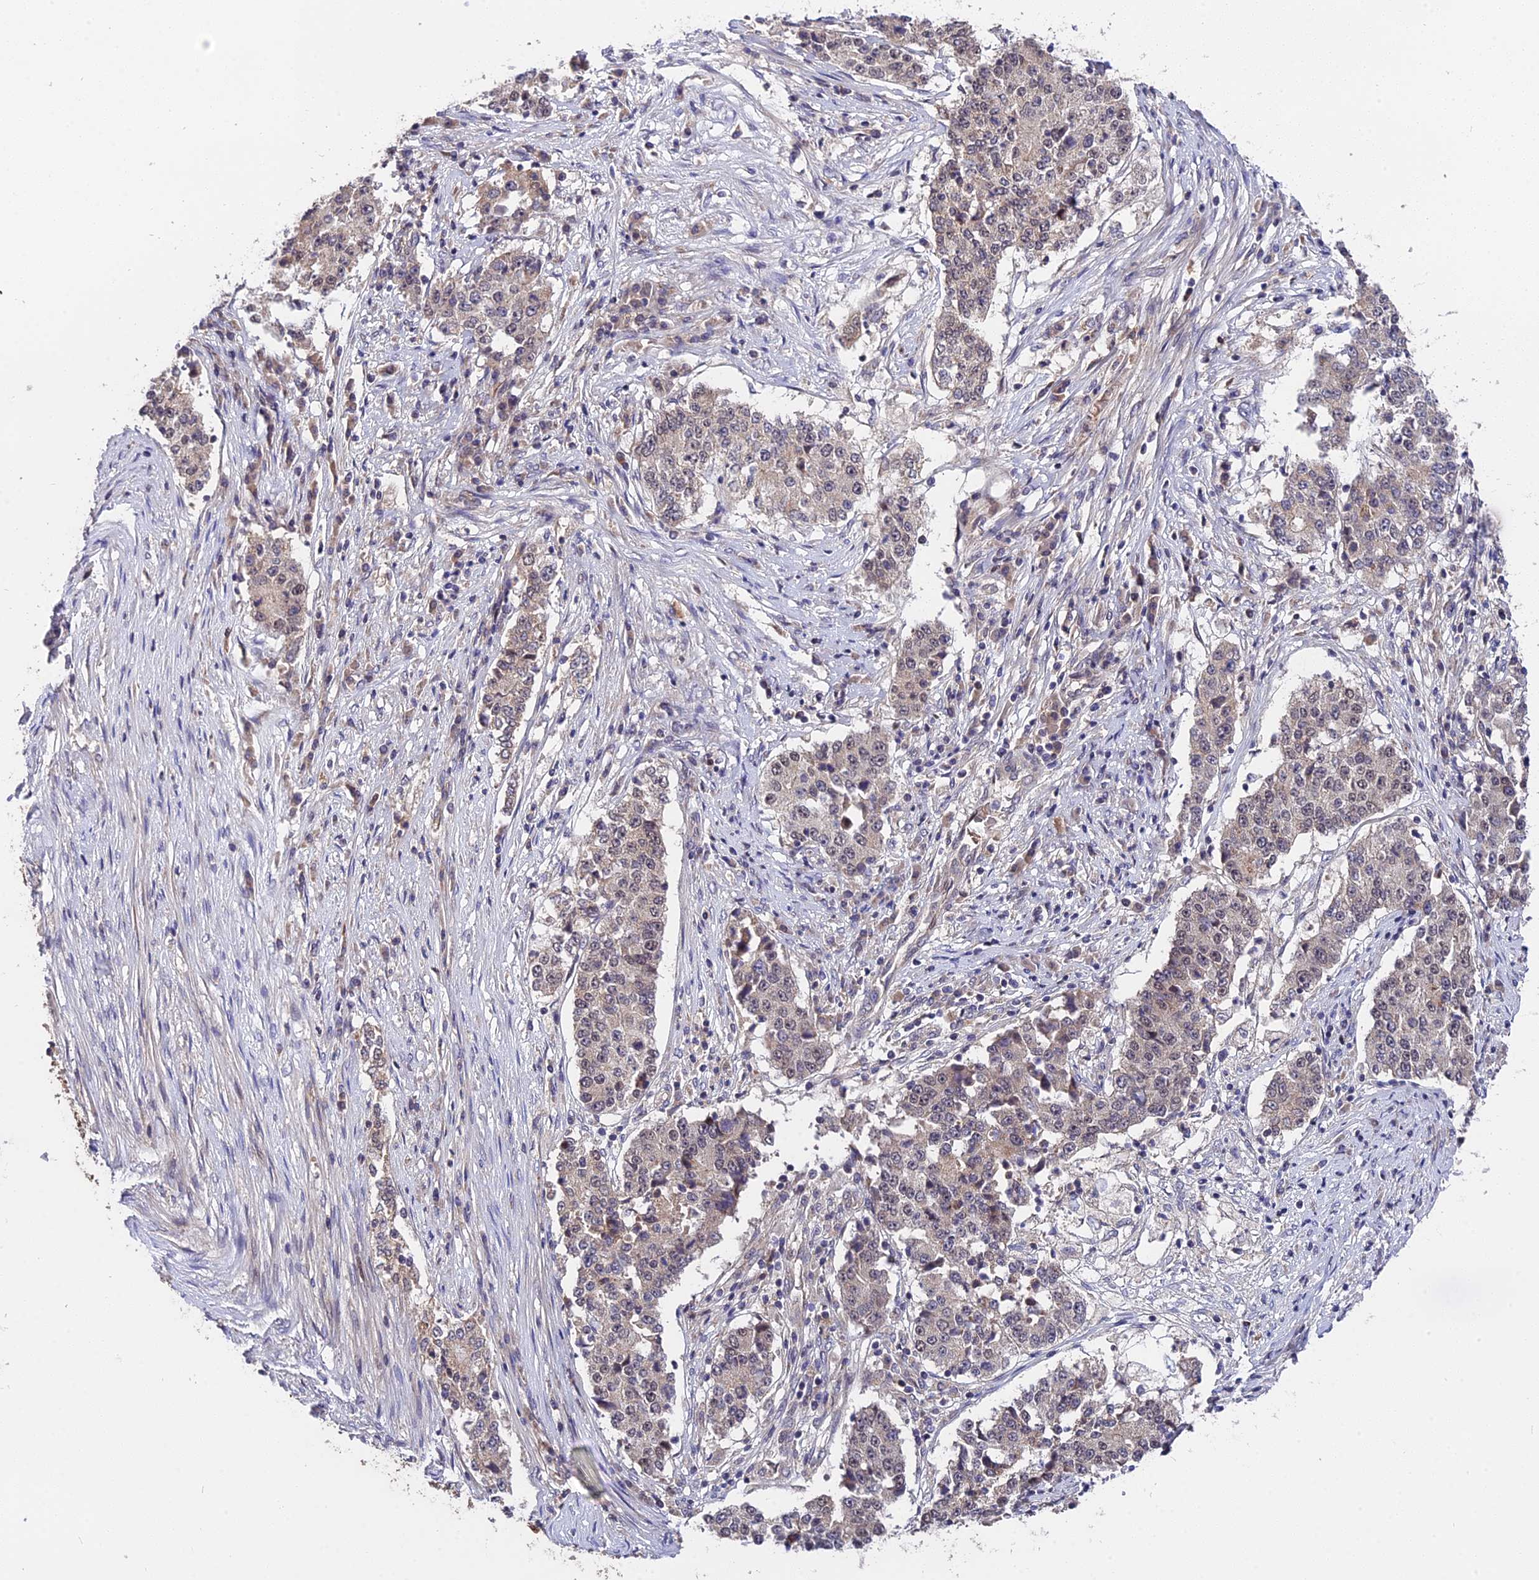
{"staining": {"intensity": "weak", "quantity": "<25%", "location": "cytoplasmic/membranous"}, "tissue": "stomach cancer", "cell_type": "Tumor cells", "image_type": "cancer", "snomed": [{"axis": "morphology", "description": "Adenocarcinoma, NOS"}, {"axis": "topography", "description": "Stomach"}], "caption": "Immunohistochemistry image of stomach adenocarcinoma stained for a protein (brown), which reveals no expression in tumor cells.", "gene": "TRMT1", "patient": {"sex": "male", "age": 59}}